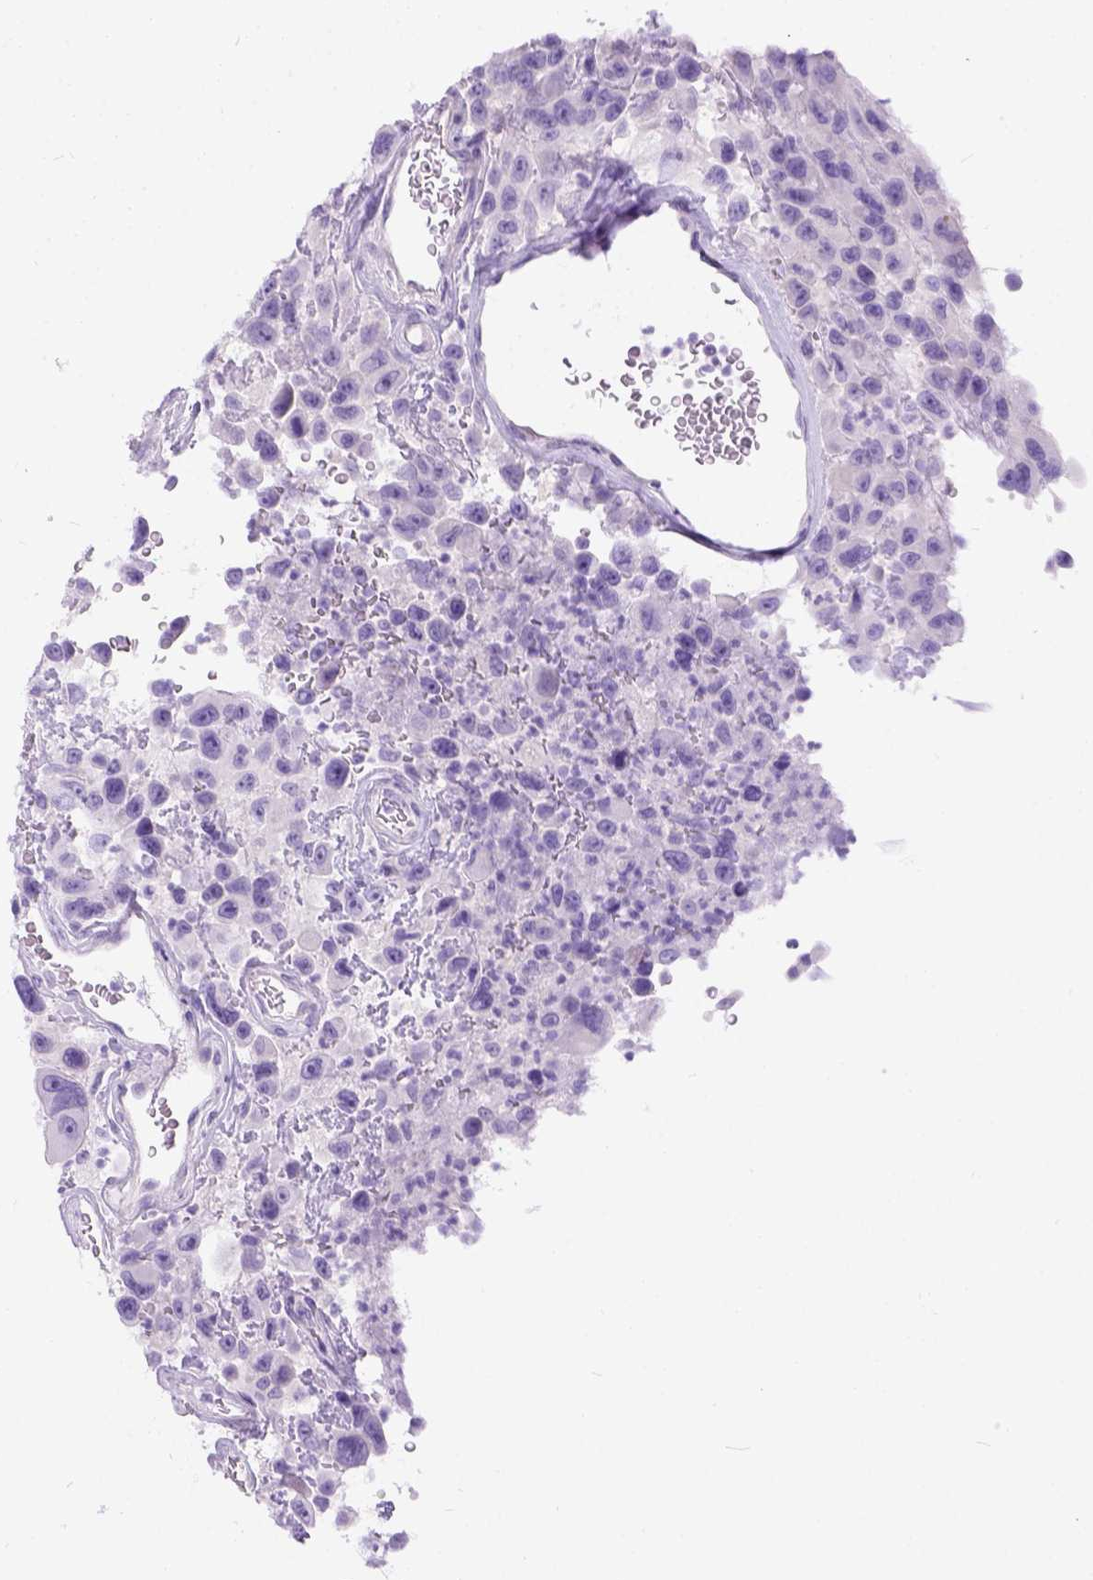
{"staining": {"intensity": "negative", "quantity": "none", "location": "none"}, "tissue": "urothelial cancer", "cell_type": "Tumor cells", "image_type": "cancer", "snomed": [{"axis": "morphology", "description": "Urothelial carcinoma, High grade"}, {"axis": "topography", "description": "Urinary bladder"}], "caption": "Immunohistochemical staining of high-grade urothelial carcinoma displays no significant staining in tumor cells.", "gene": "C7orf57", "patient": {"sex": "male", "age": 53}}